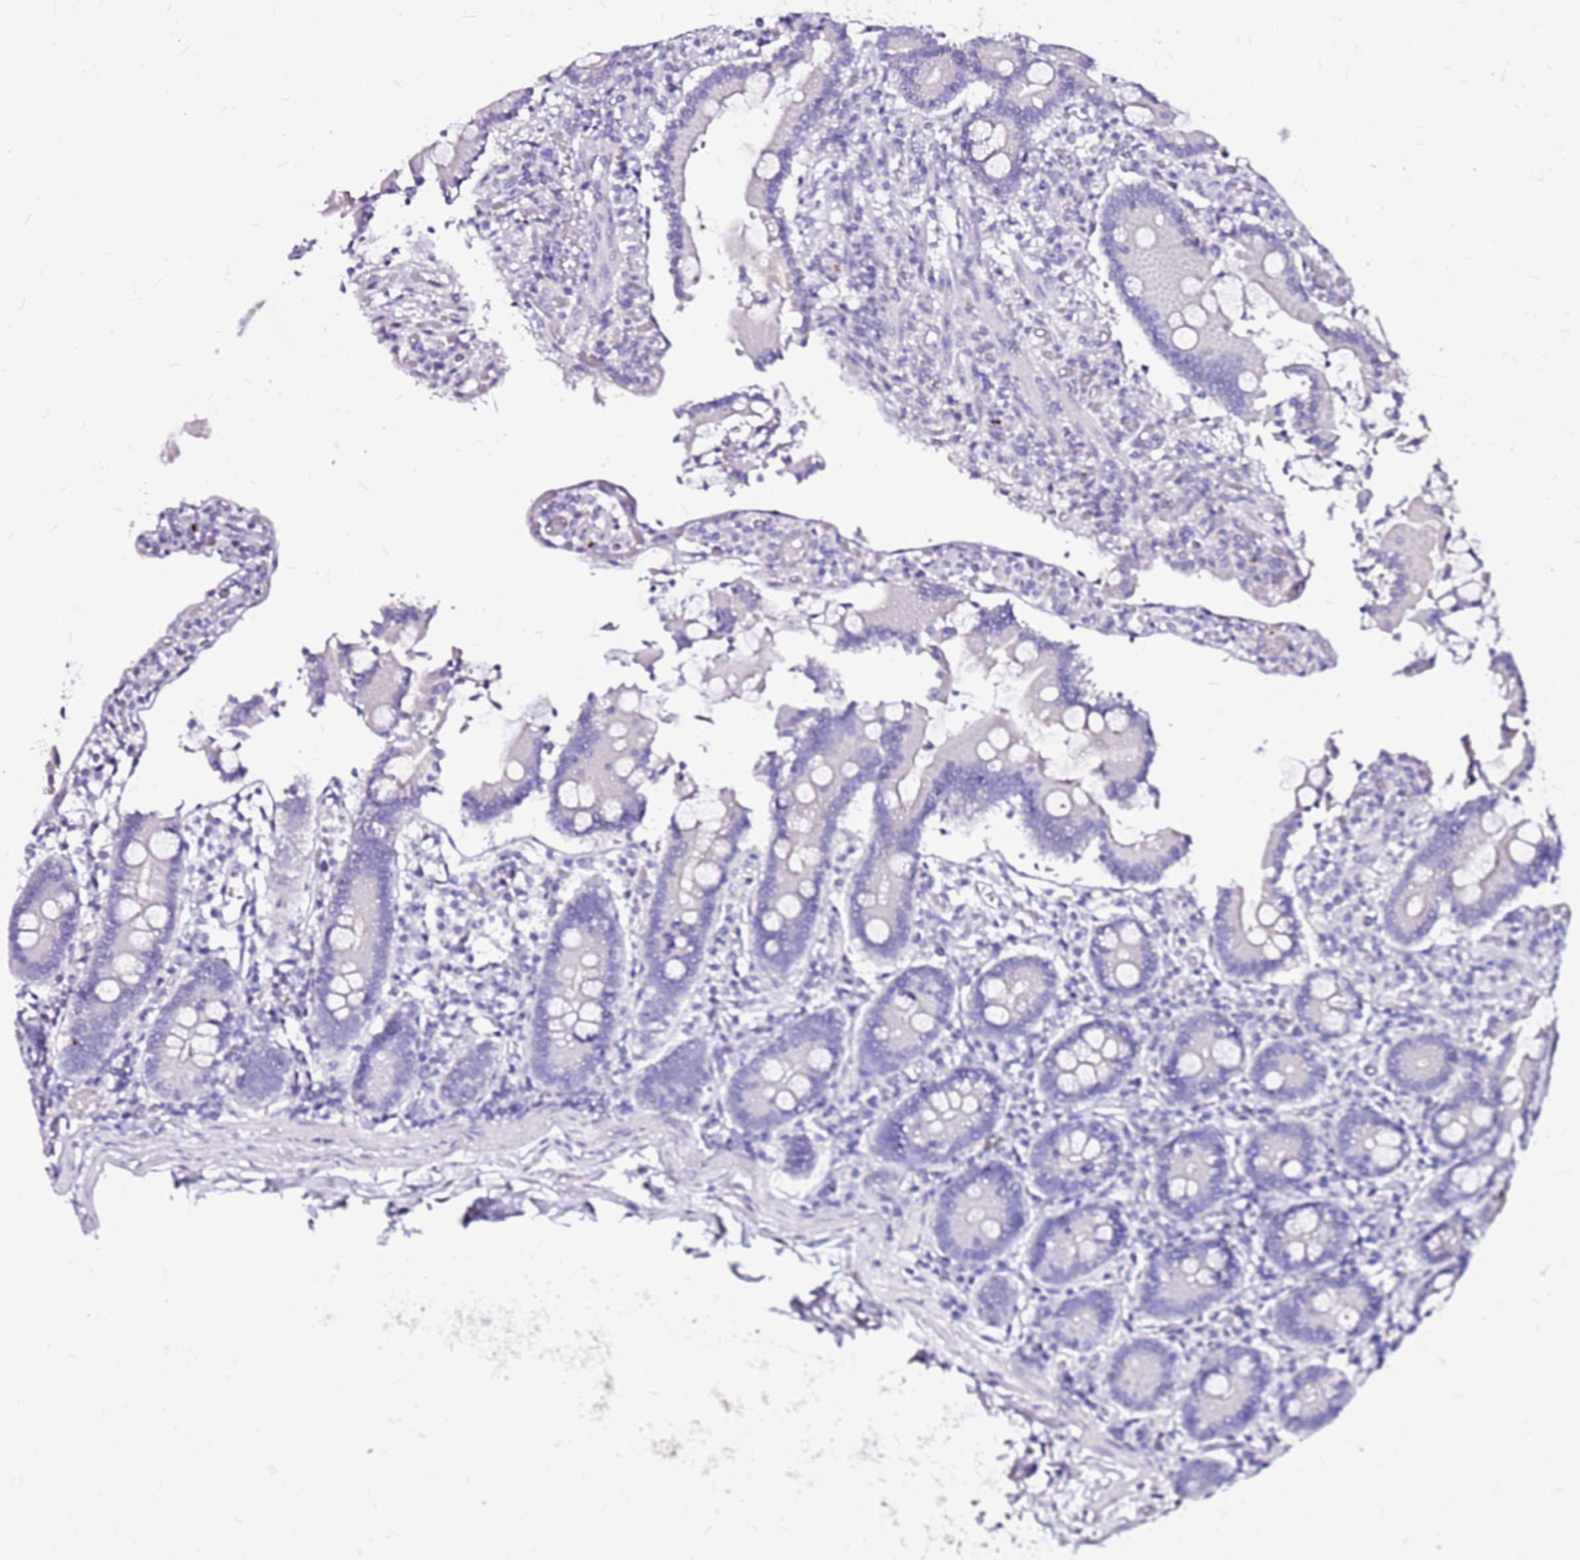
{"staining": {"intensity": "negative", "quantity": "none", "location": "none"}, "tissue": "duodenum", "cell_type": "Glandular cells", "image_type": "normal", "snomed": [{"axis": "morphology", "description": "Normal tissue, NOS"}, {"axis": "topography", "description": "Duodenum"}], "caption": "There is no significant staining in glandular cells of duodenum. Brightfield microscopy of immunohistochemistry (IHC) stained with DAB (brown) and hematoxylin (blue), captured at high magnification.", "gene": "CASD1", "patient": {"sex": "male", "age": 55}}